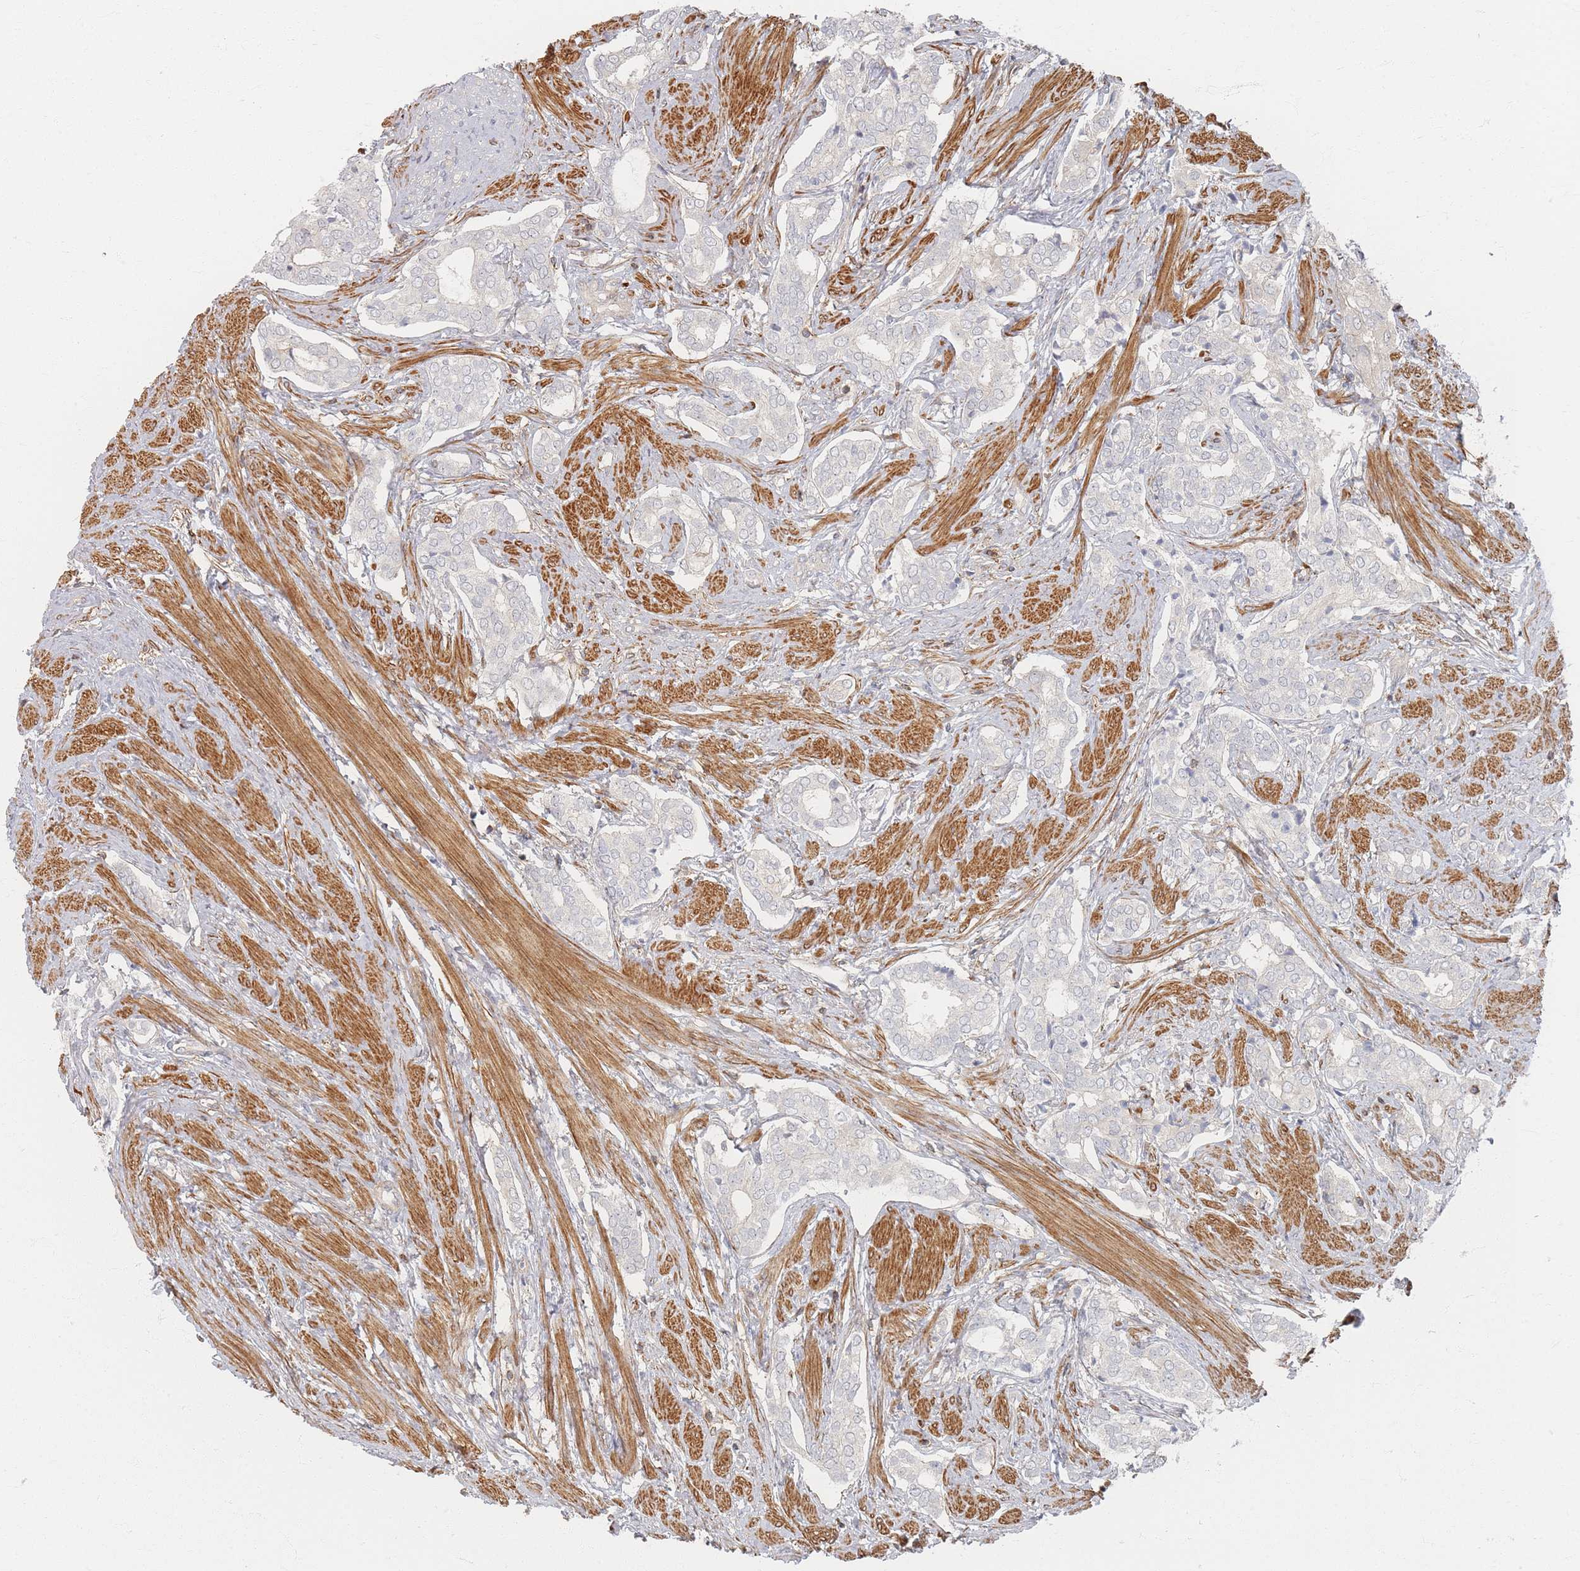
{"staining": {"intensity": "negative", "quantity": "none", "location": "none"}, "tissue": "prostate cancer", "cell_type": "Tumor cells", "image_type": "cancer", "snomed": [{"axis": "morphology", "description": "Adenocarcinoma, High grade"}, {"axis": "topography", "description": "Prostate"}], "caption": "The IHC image has no significant expression in tumor cells of prostate adenocarcinoma (high-grade) tissue. Nuclei are stained in blue.", "gene": "ZNF852", "patient": {"sex": "male", "age": 71}}